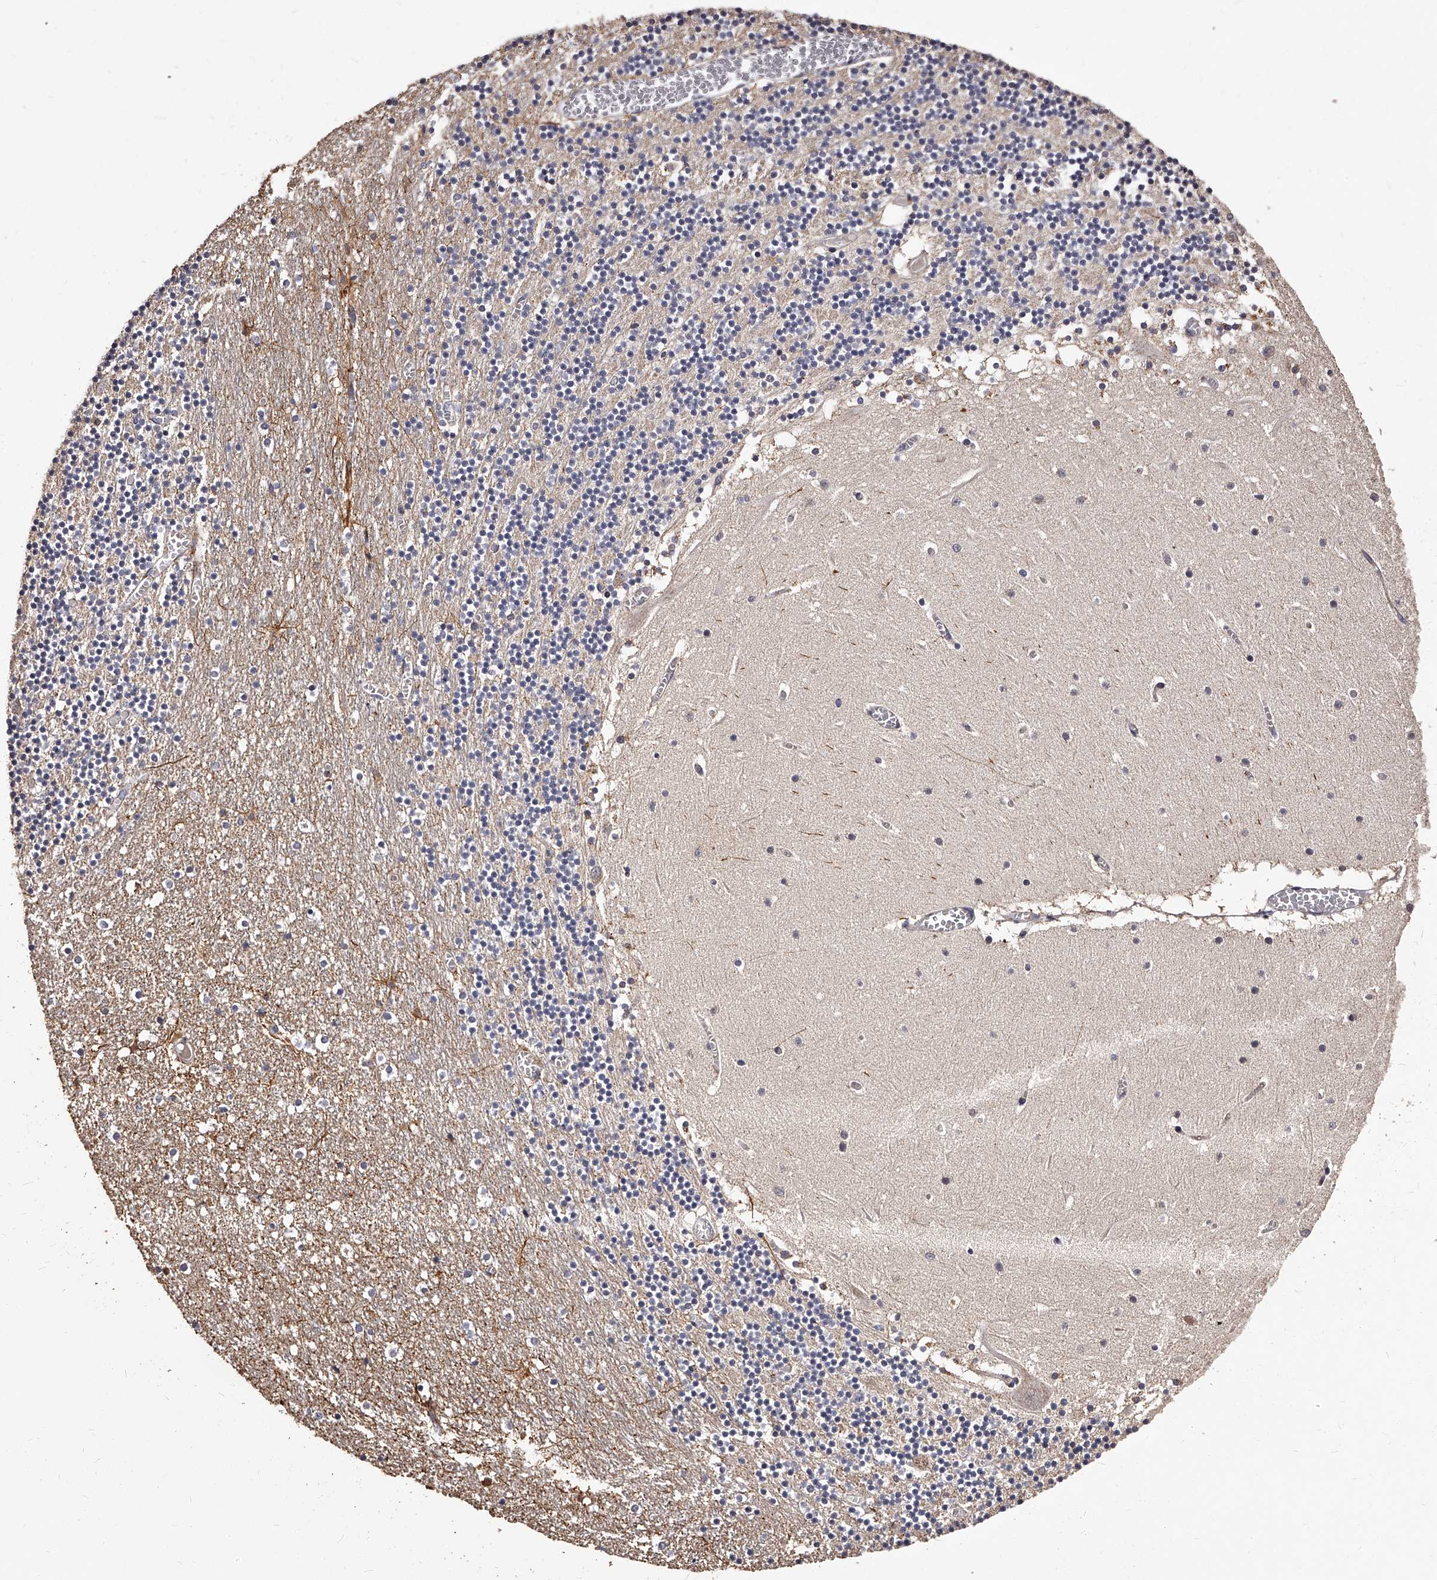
{"staining": {"intensity": "negative", "quantity": "none", "location": "none"}, "tissue": "cerebellum", "cell_type": "Cells in granular layer", "image_type": "normal", "snomed": [{"axis": "morphology", "description": "Normal tissue, NOS"}, {"axis": "topography", "description": "Cerebellum"}], "caption": "Photomicrograph shows no significant protein expression in cells in granular layer of normal cerebellum.", "gene": "RSC1A1", "patient": {"sex": "female", "age": 28}}